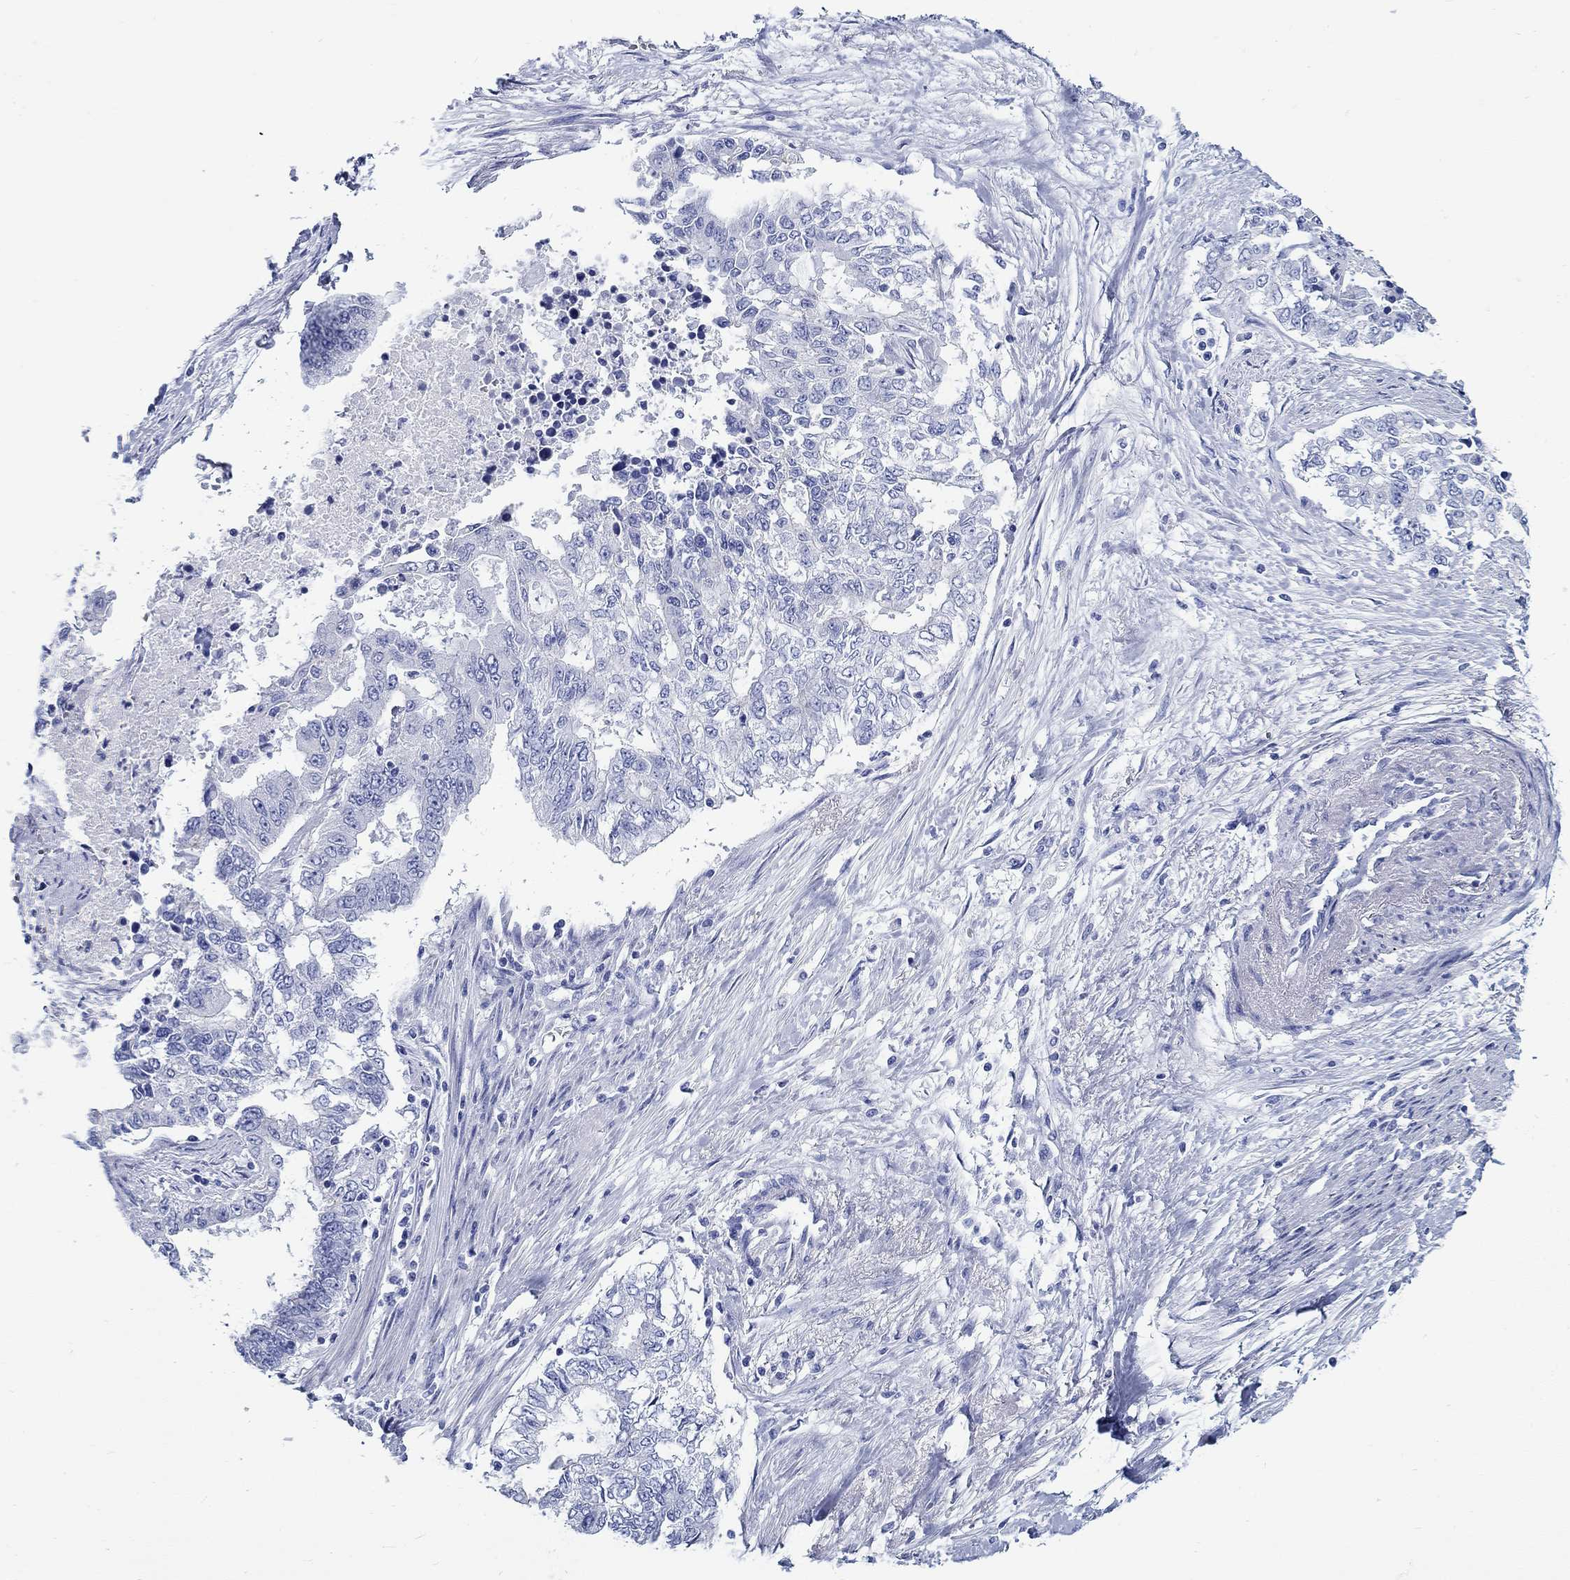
{"staining": {"intensity": "negative", "quantity": "none", "location": "none"}, "tissue": "endometrial cancer", "cell_type": "Tumor cells", "image_type": "cancer", "snomed": [{"axis": "morphology", "description": "Adenocarcinoma, NOS"}, {"axis": "topography", "description": "Uterus"}], "caption": "High power microscopy micrograph of an immunohistochemistry (IHC) image of adenocarcinoma (endometrial), revealing no significant expression in tumor cells.", "gene": "RD3L", "patient": {"sex": "female", "age": 59}}